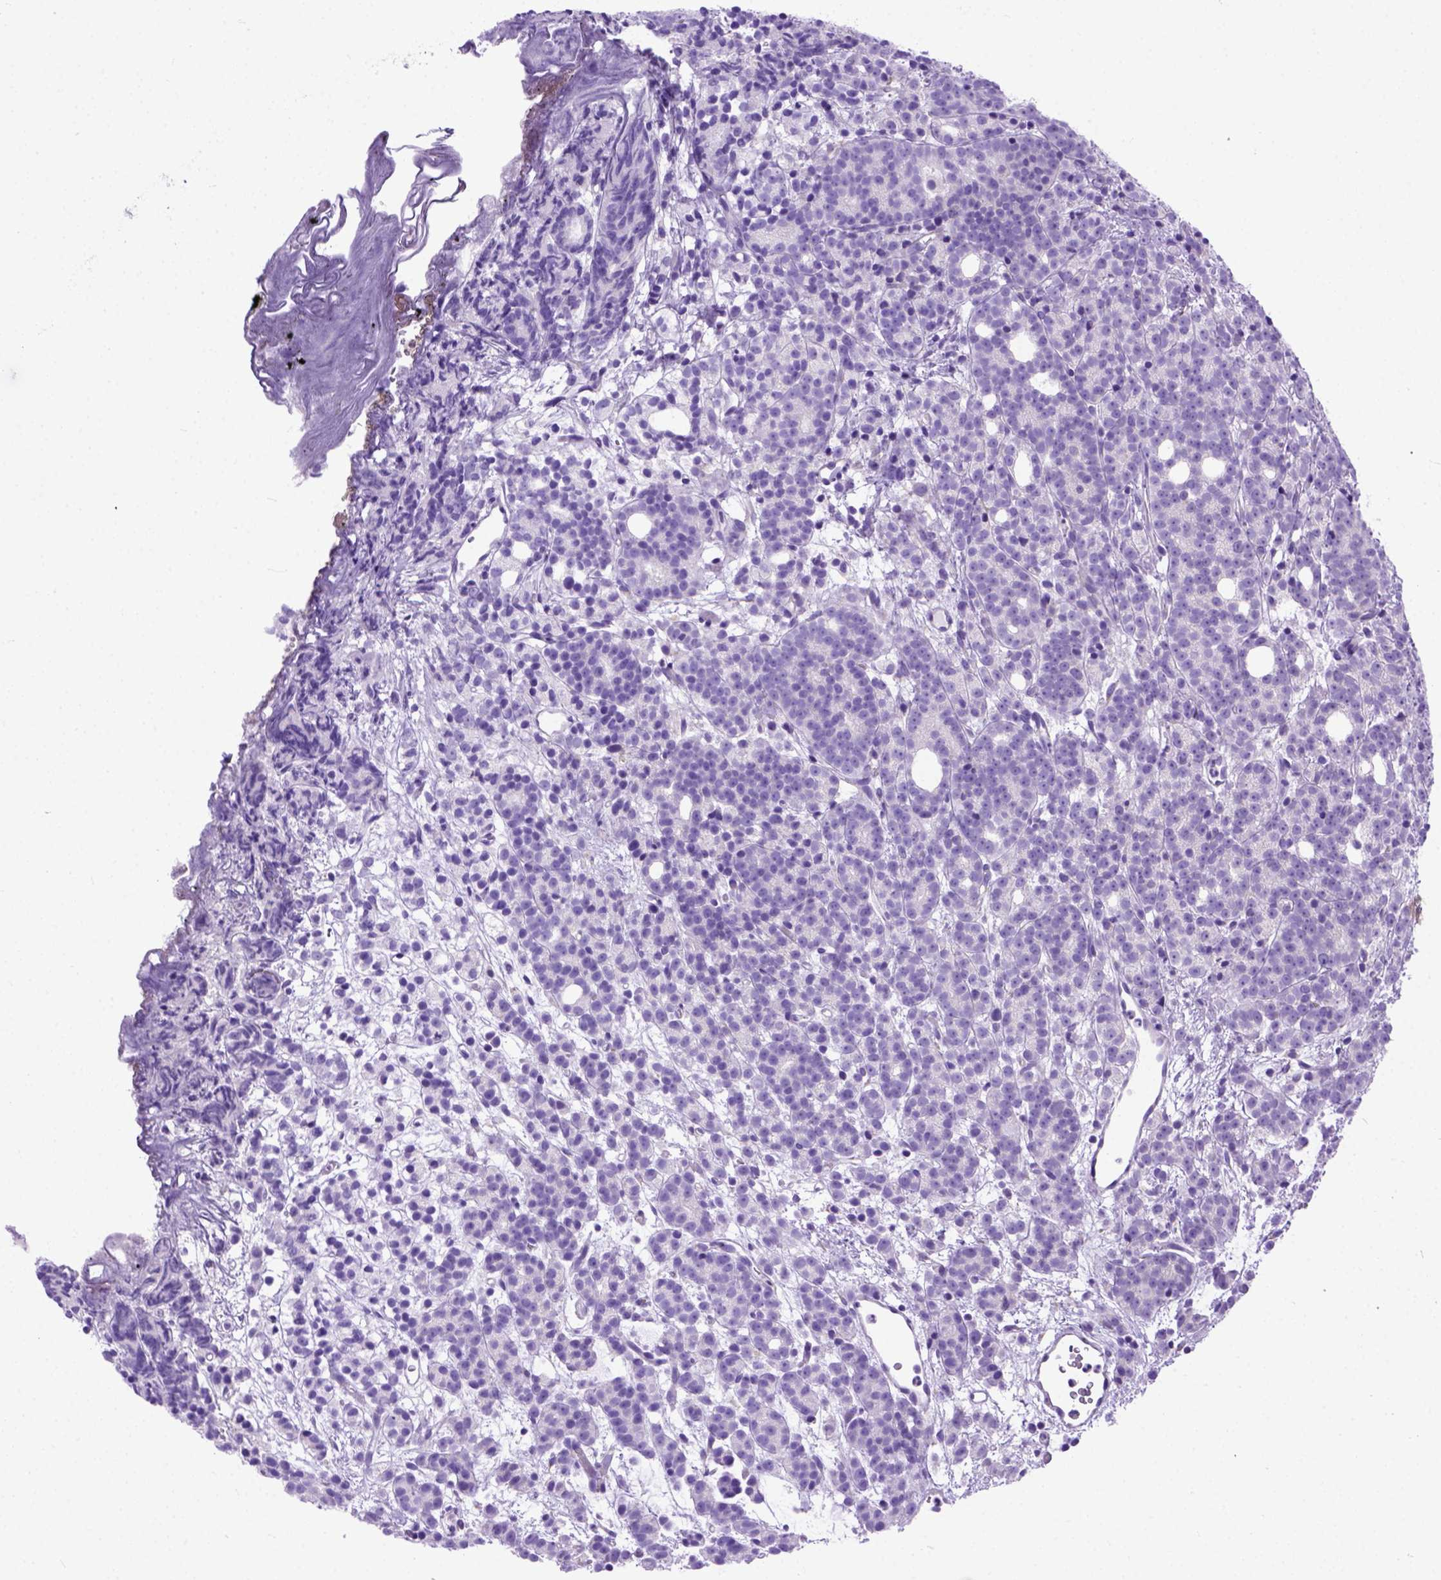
{"staining": {"intensity": "negative", "quantity": "none", "location": "none"}, "tissue": "prostate cancer", "cell_type": "Tumor cells", "image_type": "cancer", "snomed": [{"axis": "morphology", "description": "Adenocarcinoma, High grade"}, {"axis": "topography", "description": "Prostate"}], "caption": "Immunohistochemical staining of human prostate cancer (high-grade adenocarcinoma) reveals no significant staining in tumor cells.", "gene": "ODAD3", "patient": {"sex": "male", "age": 53}}